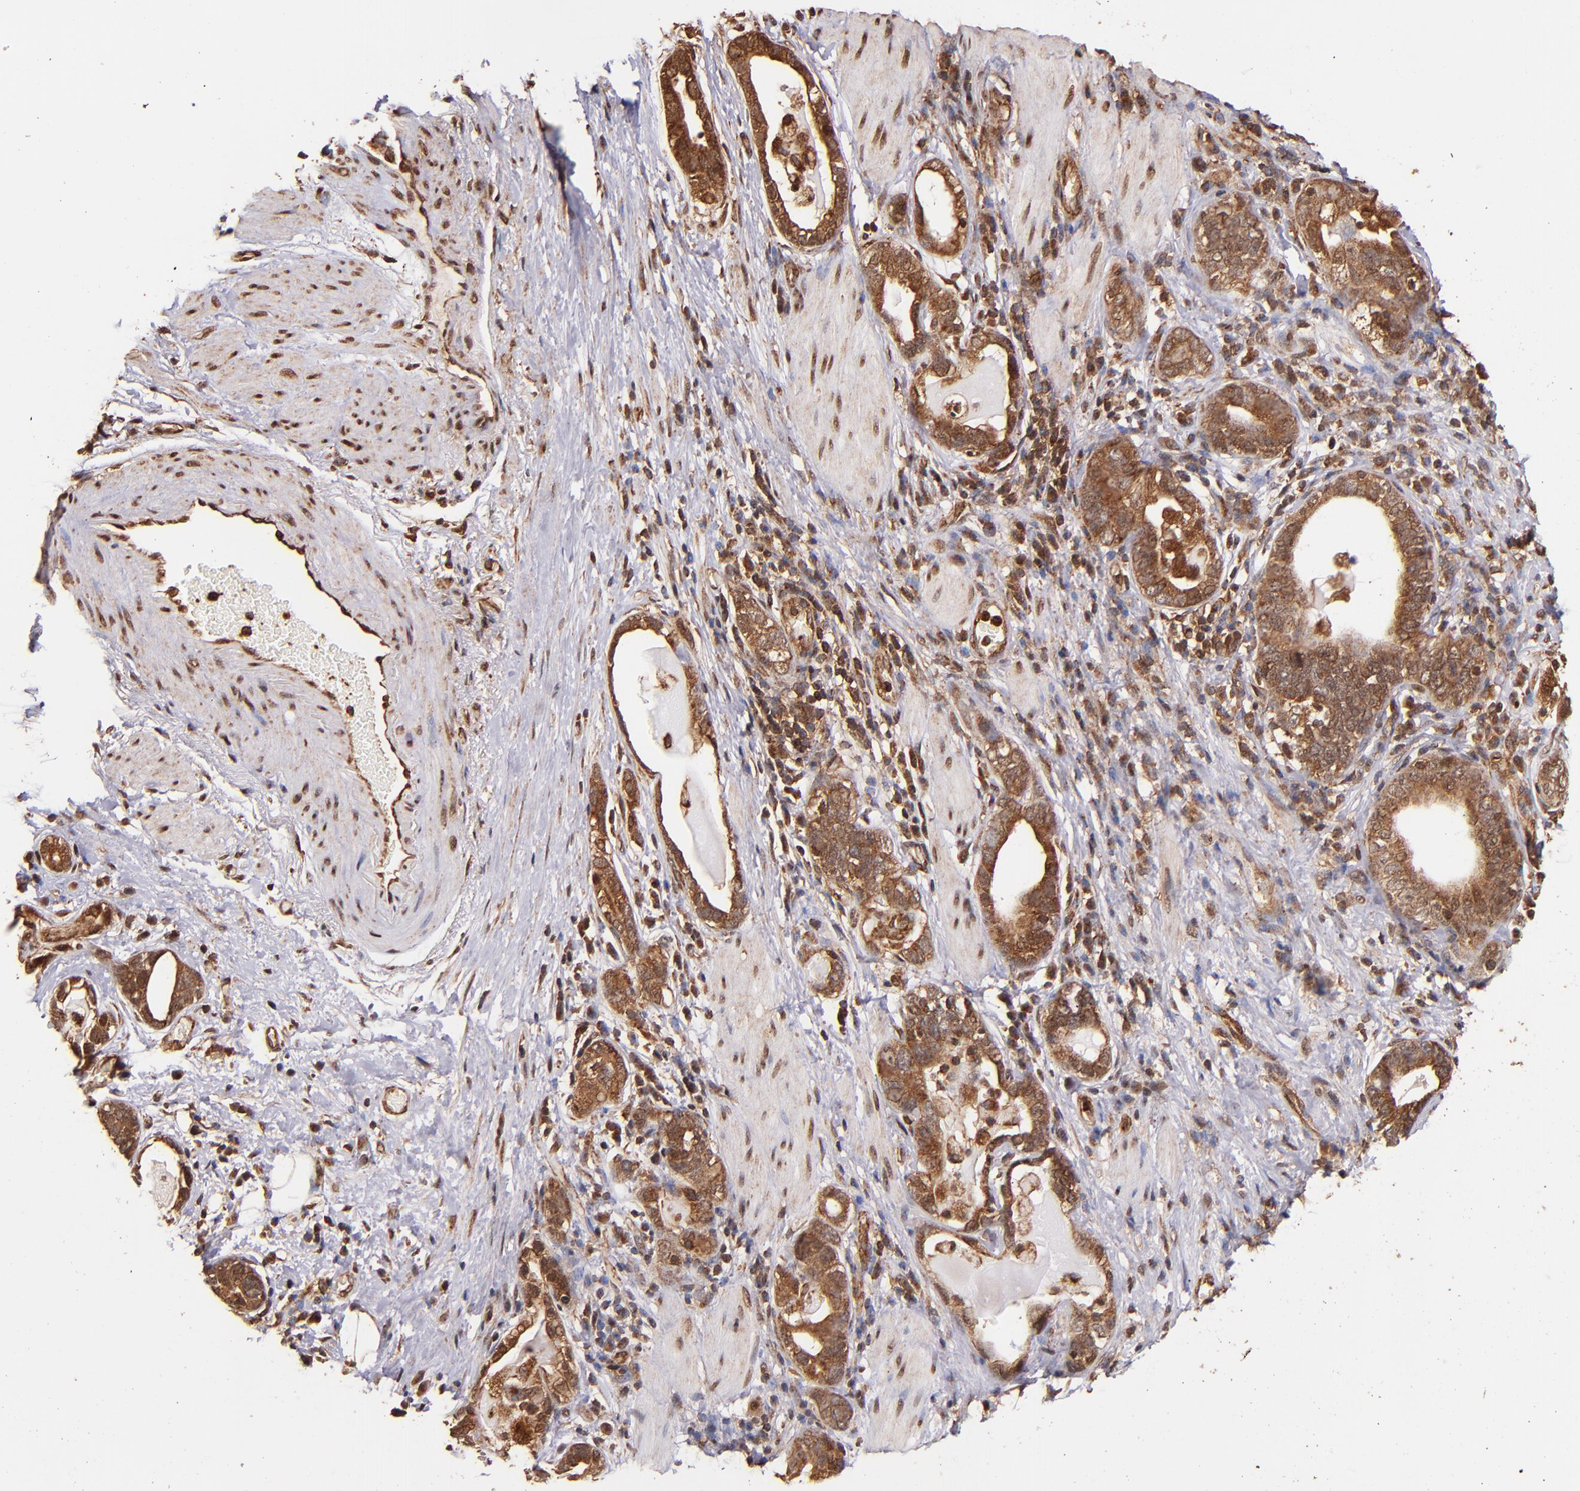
{"staining": {"intensity": "strong", "quantity": ">75%", "location": "cytoplasmic/membranous"}, "tissue": "stomach cancer", "cell_type": "Tumor cells", "image_type": "cancer", "snomed": [{"axis": "morphology", "description": "Adenocarcinoma, NOS"}, {"axis": "topography", "description": "Stomach, lower"}], "caption": "Protein analysis of stomach cancer tissue reveals strong cytoplasmic/membranous staining in approximately >75% of tumor cells.", "gene": "STX8", "patient": {"sex": "female", "age": 93}}